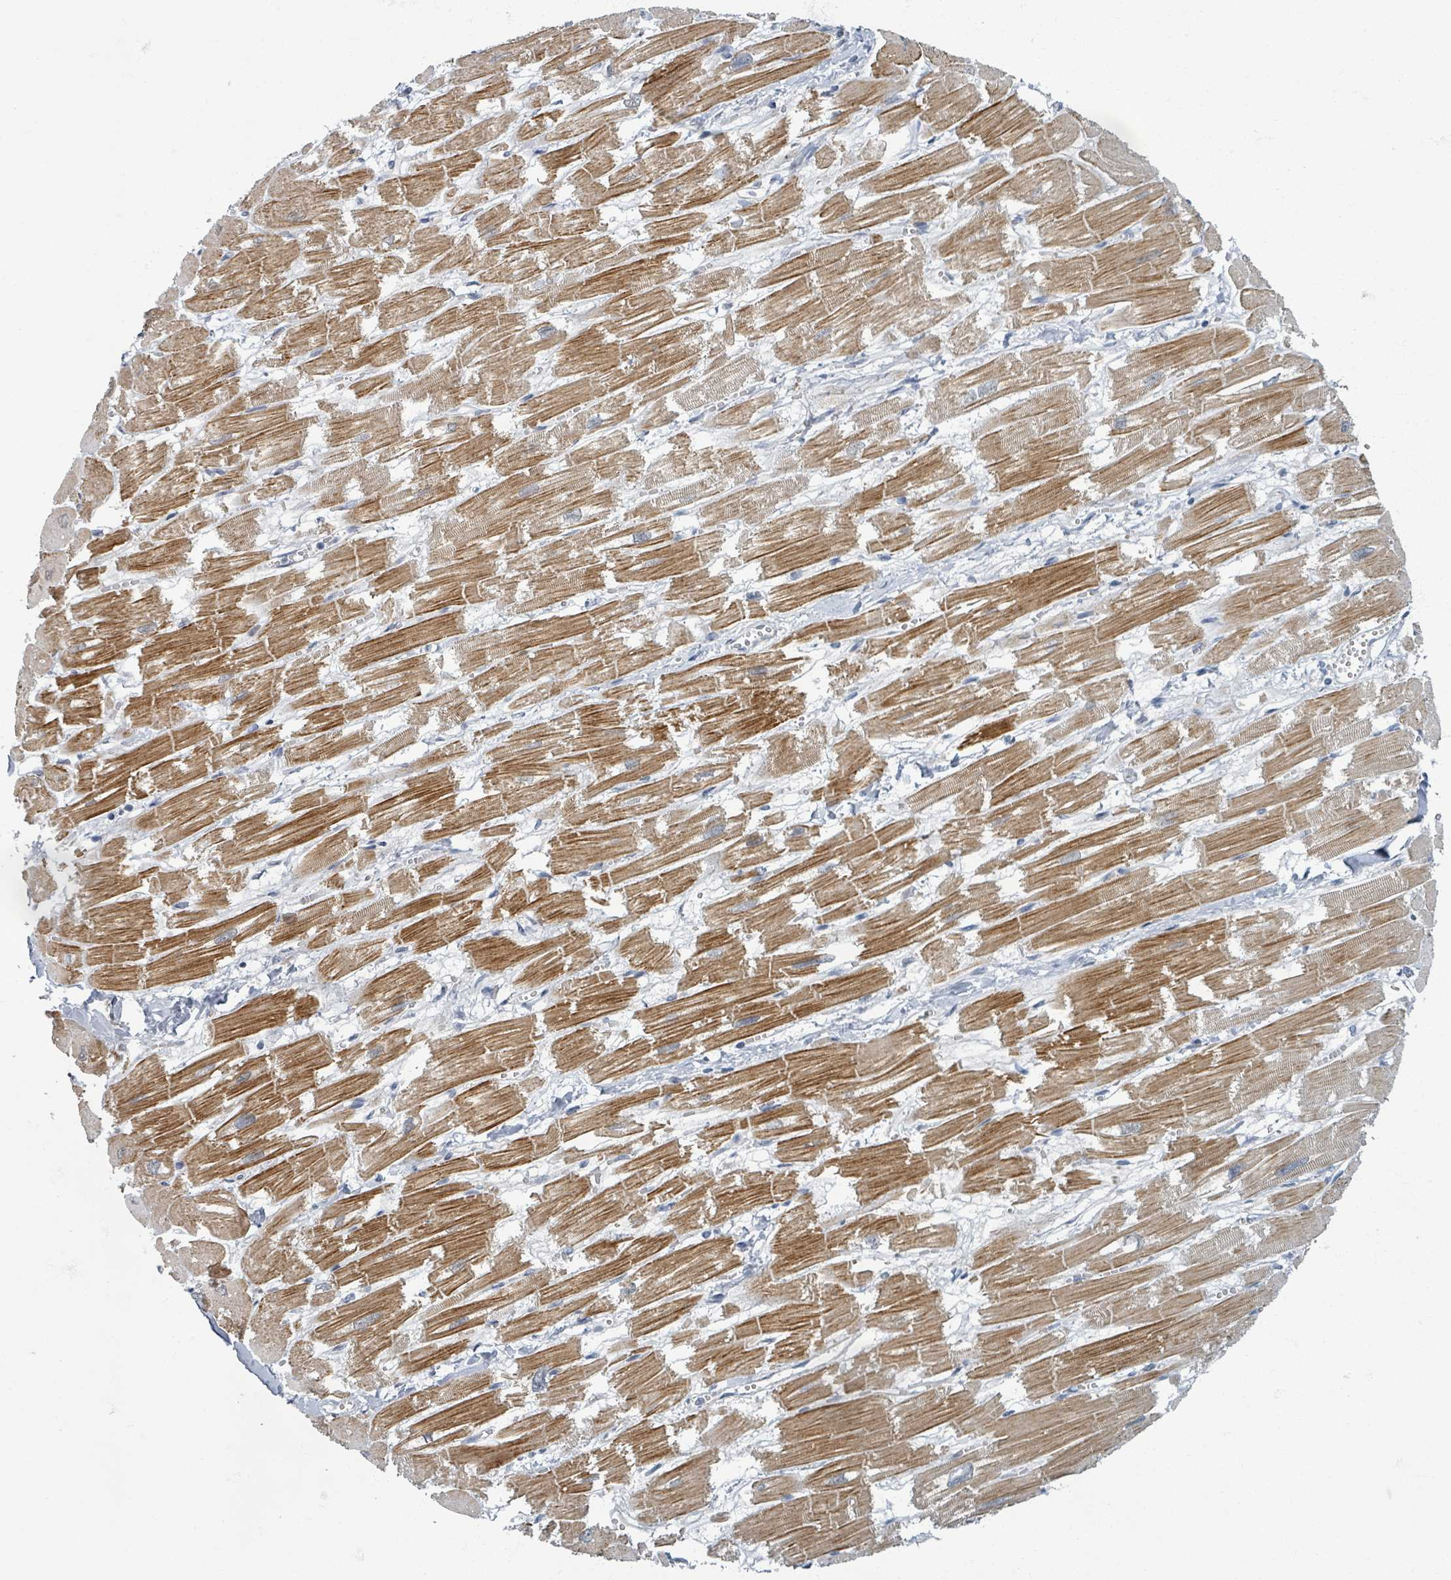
{"staining": {"intensity": "moderate", "quantity": ">75%", "location": "cytoplasmic/membranous"}, "tissue": "heart muscle", "cell_type": "Cardiomyocytes", "image_type": "normal", "snomed": [{"axis": "morphology", "description": "Normal tissue, NOS"}, {"axis": "topography", "description": "Heart"}], "caption": "IHC of unremarkable human heart muscle shows medium levels of moderate cytoplasmic/membranous staining in approximately >75% of cardiomyocytes. (IHC, brightfield microscopy, high magnification).", "gene": "INTS15", "patient": {"sex": "male", "age": 54}}